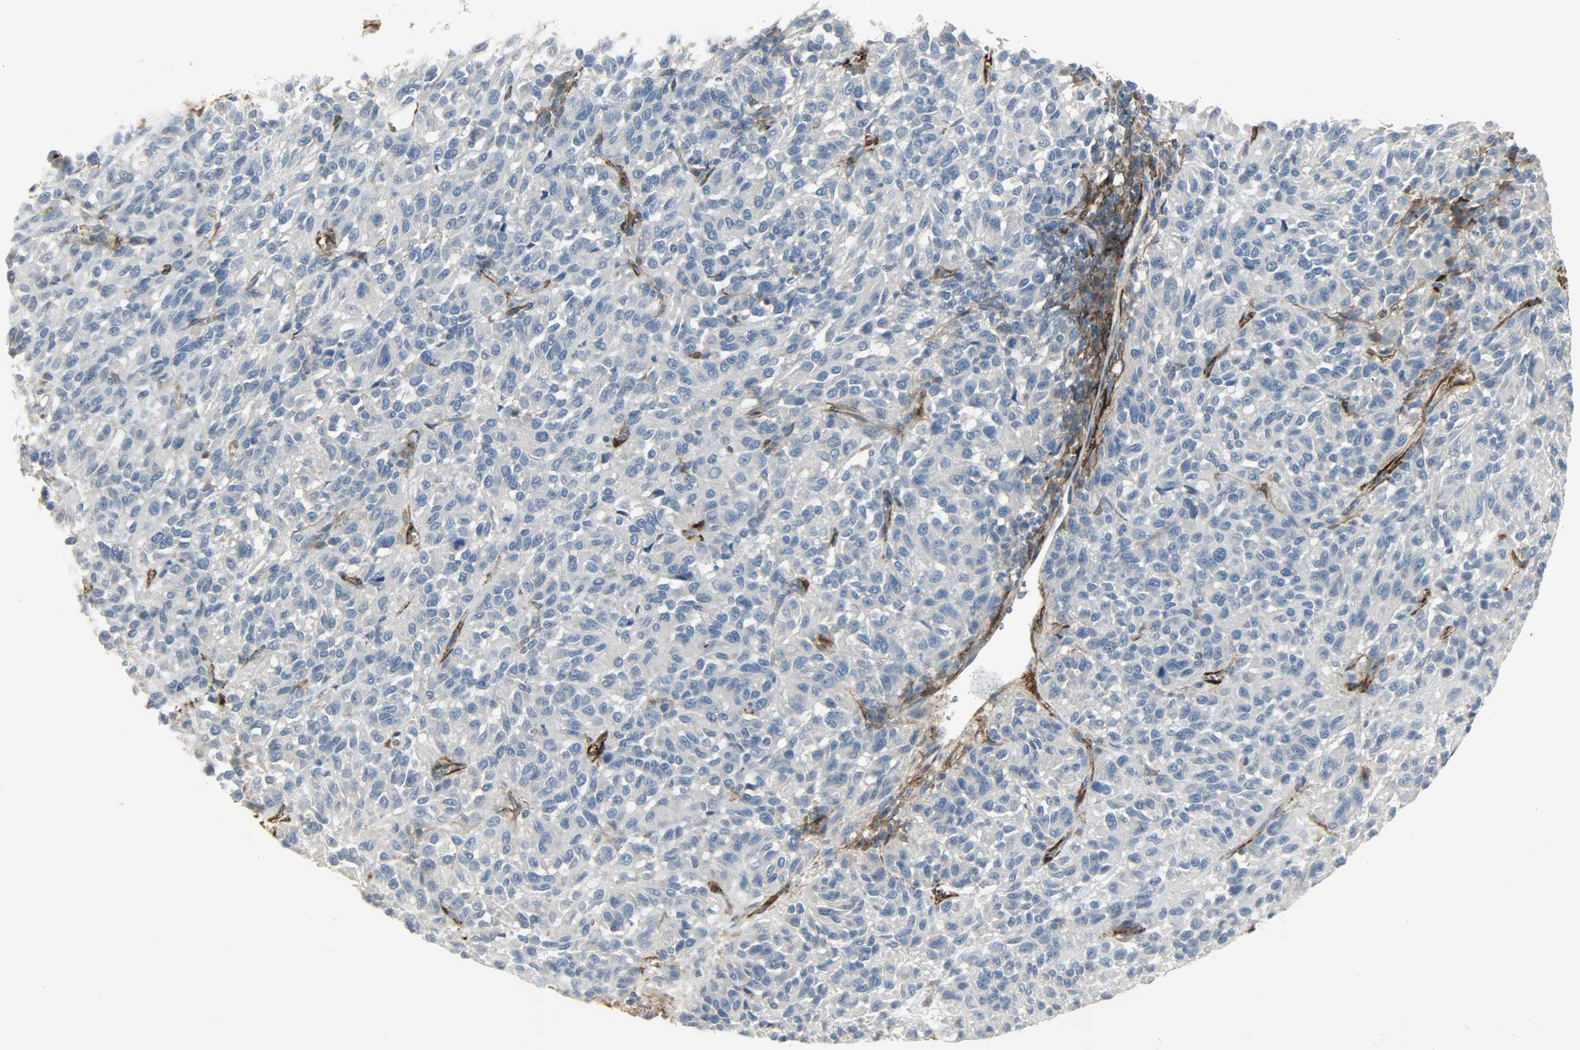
{"staining": {"intensity": "negative", "quantity": "none", "location": "none"}, "tissue": "melanoma", "cell_type": "Tumor cells", "image_type": "cancer", "snomed": [{"axis": "morphology", "description": "Malignant melanoma, Metastatic site"}, {"axis": "topography", "description": "Lung"}], "caption": "Tumor cells are negative for brown protein staining in malignant melanoma (metastatic site).", "gene": "ENPEP", "patient": {"sex": "male", "age": 64}}